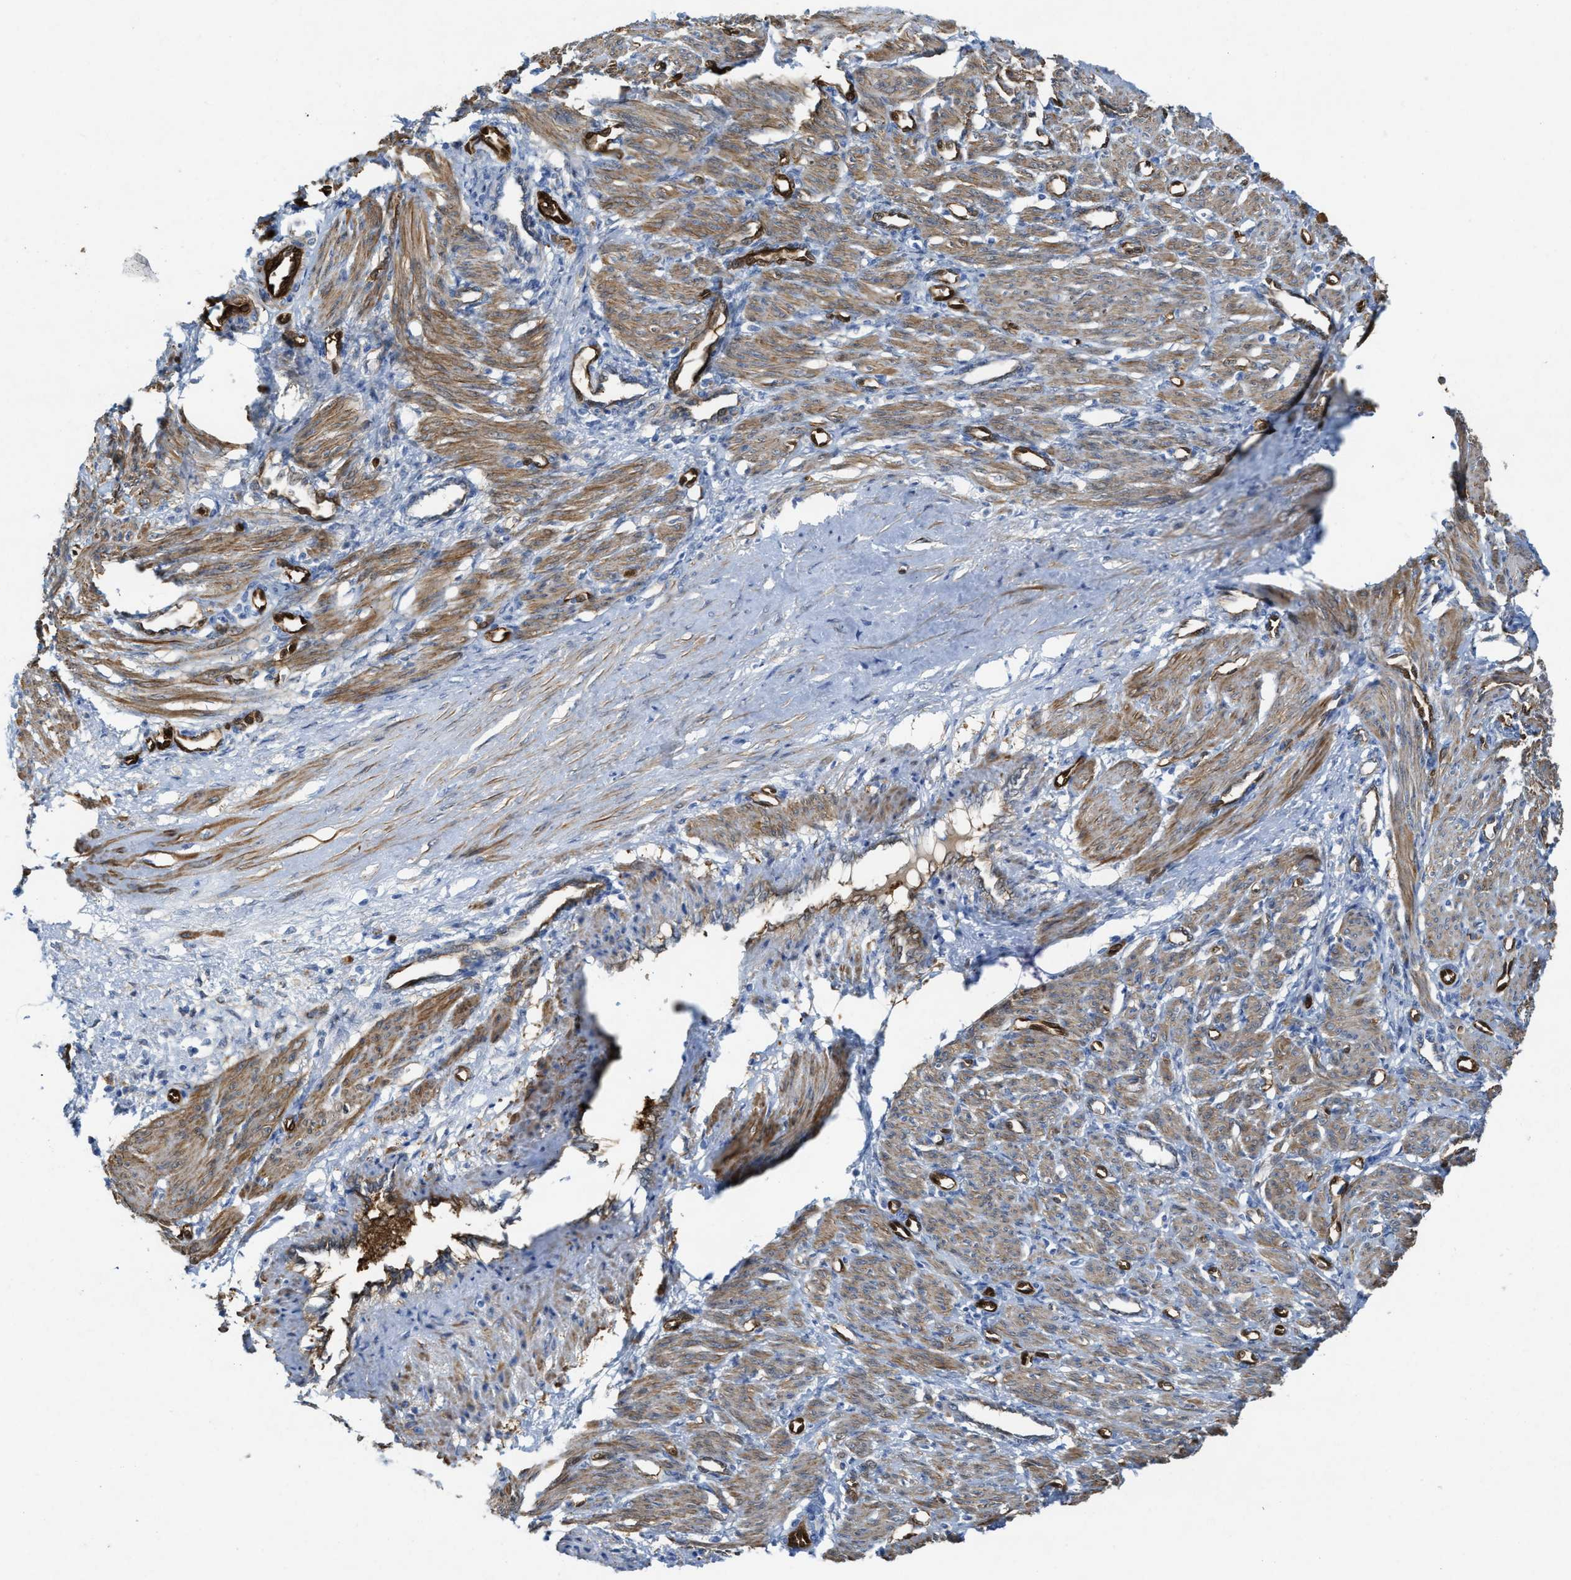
{"staining": {"intensity": "moderate", "quantity": ">75%", "location": "cytoplasmic/membranous"}, "tissue": "smooth muscle", "cell_type": "Smooth muscle cells", "image_type": "normal", "snomed": [{"axis": "morphology", "description": "Normal tissue, NOS"}, {"axis": "topography", "description": "Endometrium"}], "caption": "Smooth muscle stained with immunohistochemistry (IHC) displays moderate cytoplasmic/membranous staining in approximately >75% of smooth muscle cells.", "gene": "ASS1", "patient": {"sex": "female", "age": 33}}